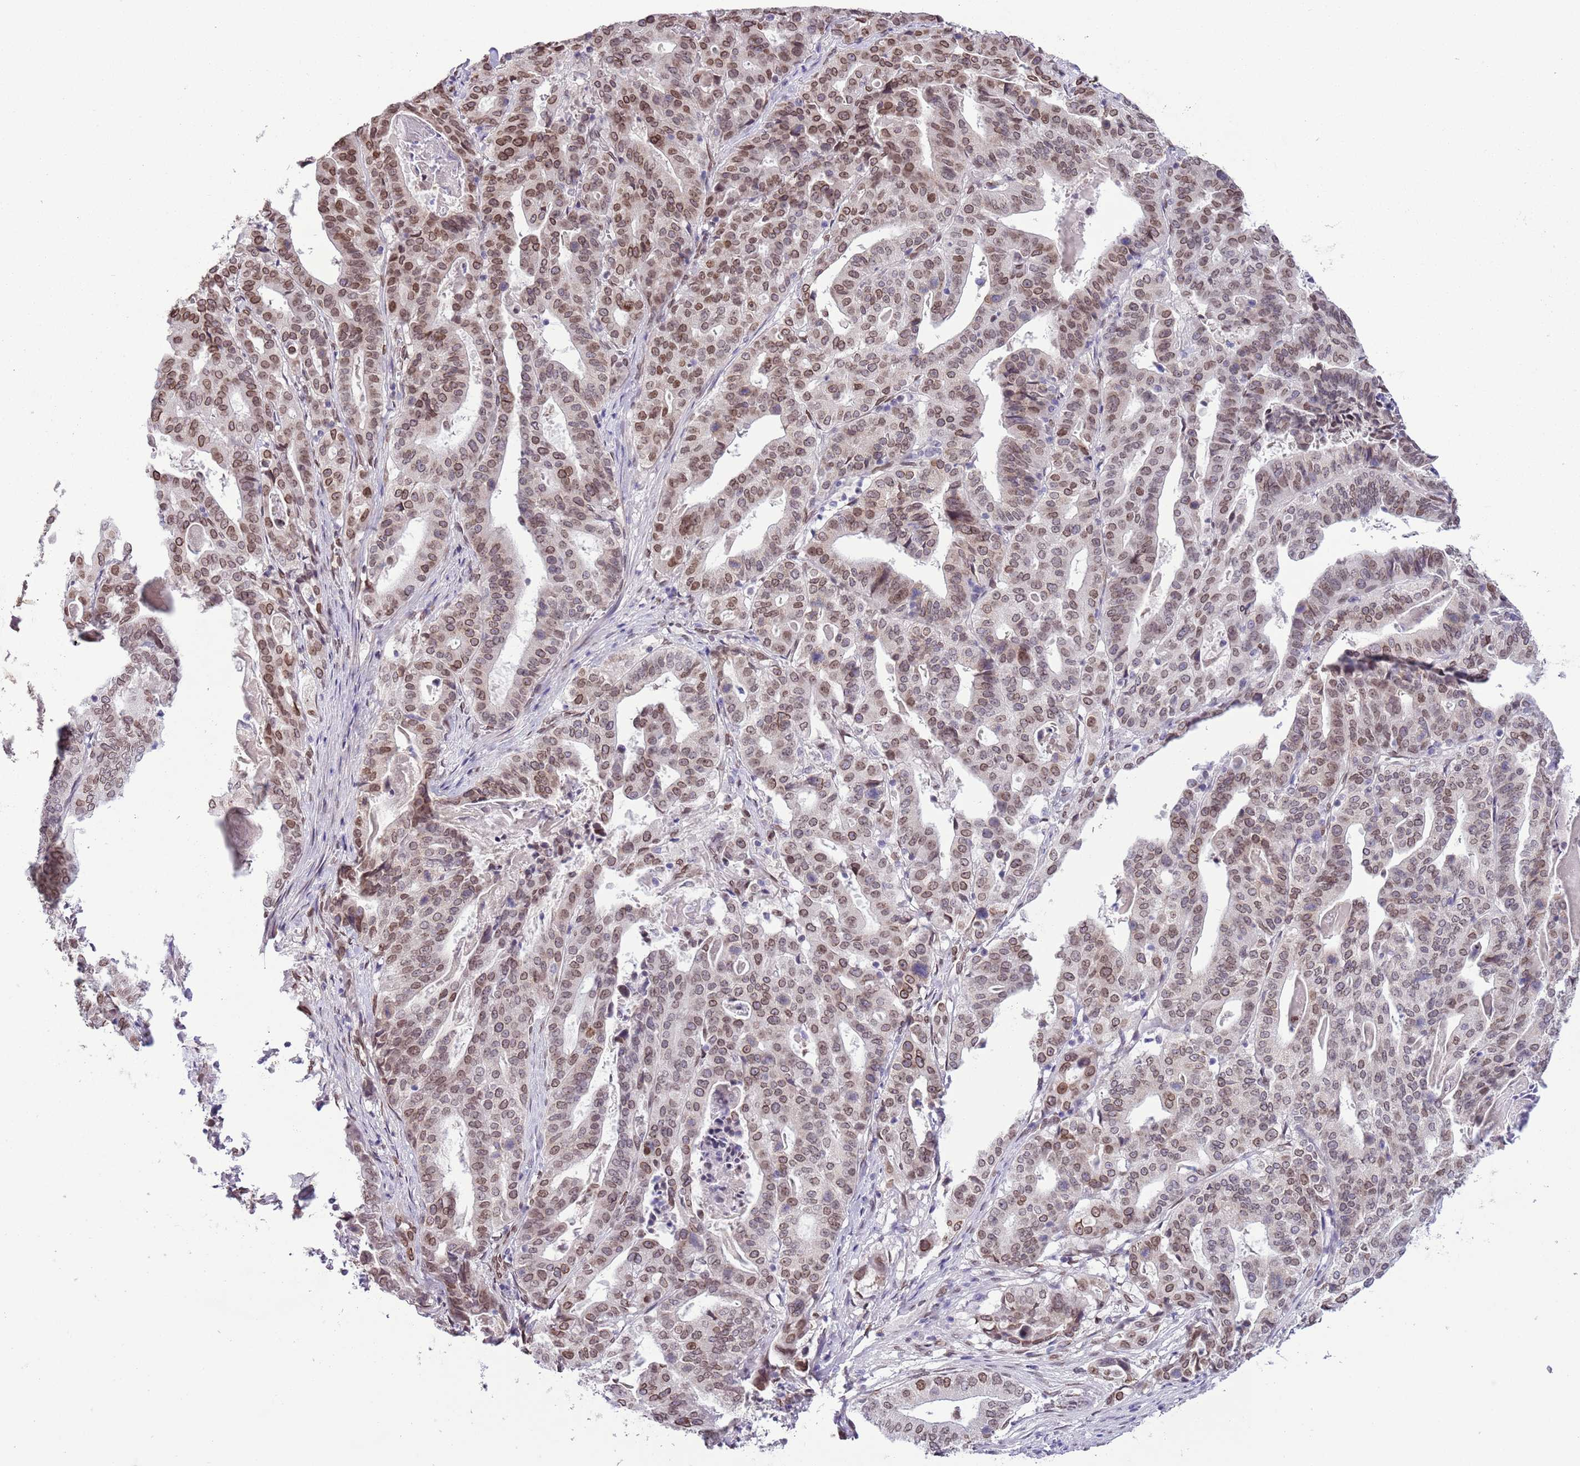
{"staining": {"intensity": "moderate", "quantity": ">75%", "location": "cytoplasmic/membranous,nuclear"}, "tissue": "stomach cancer", "cell_type": "Tumor cells", "image_type": "cancer", "snomed": [{"axis": "morphology", "description": "Adenocarcinoma, NOS"}, {"axis": "topography", "description": "Stomach"}], "caption": "Moderate cytoplasmic/membranous and nuclear expression is appreciated in approximately >75% of tumor cells in stomach cancer. (DAB IHC, brown staining for protein, blue staining for nuclei).", "gene": "ZGLP1", "patient": {"sex": "male", "age": 48}}